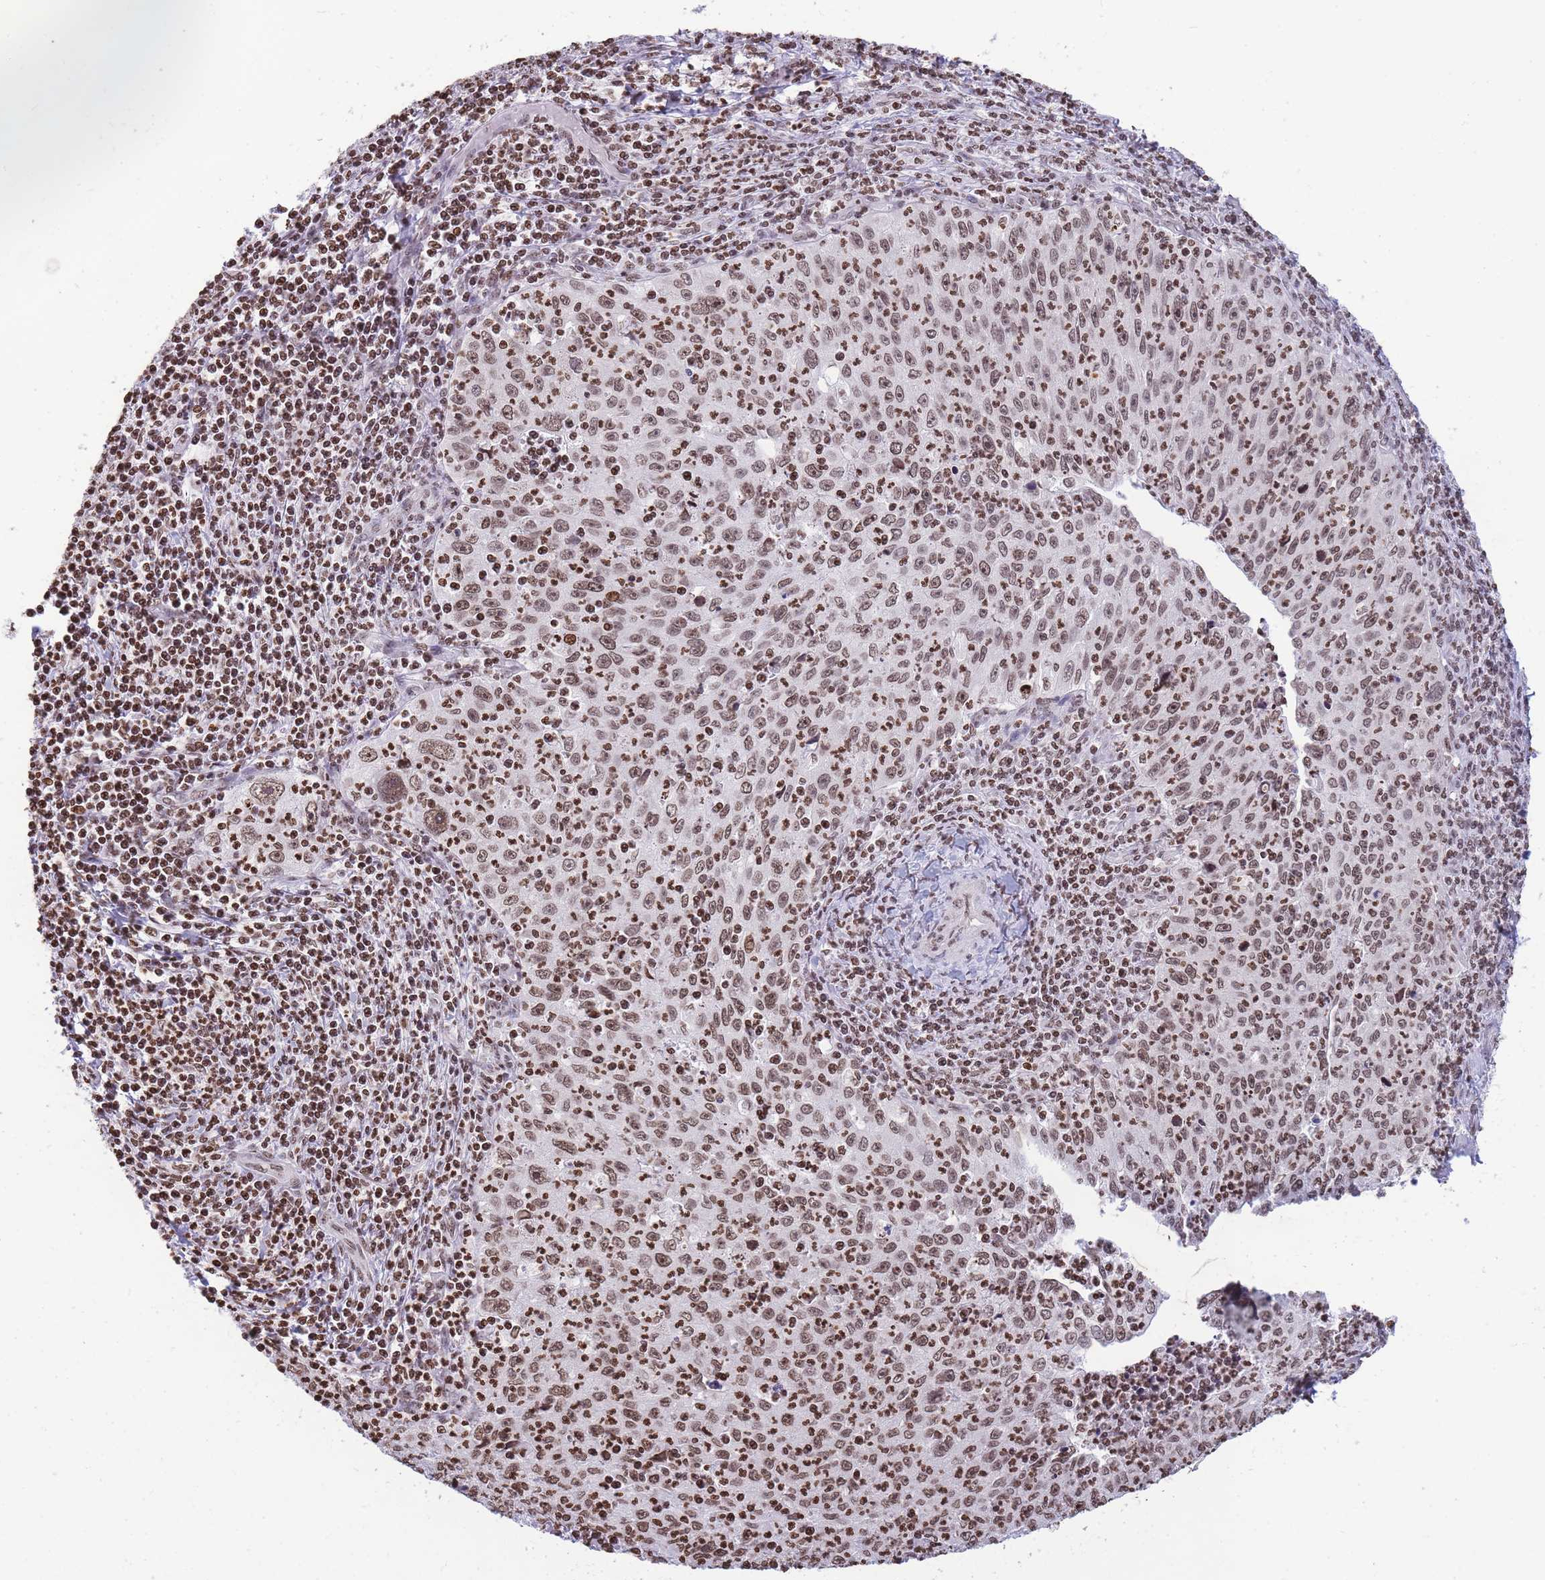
{"staining": {"intensity": "moderate", "quantity": ">75%", "location": "nuclear"}, "tissue": "cervical cancer", "cell_type": "Tumor cells", "image_type": "cancer", "snomed": [{"axis": "morphology", "description": "Squamous cell carcinoma, NOS"}, {"axis": "topography", "description": "Cervix"}], "caption": "Human squamous cell carcinoma (cervical) stained with a protein marker shows moderate staining in tumor cells.", "gene": "SHISAL1", "patient": {"sex": "female", "age": 30}}